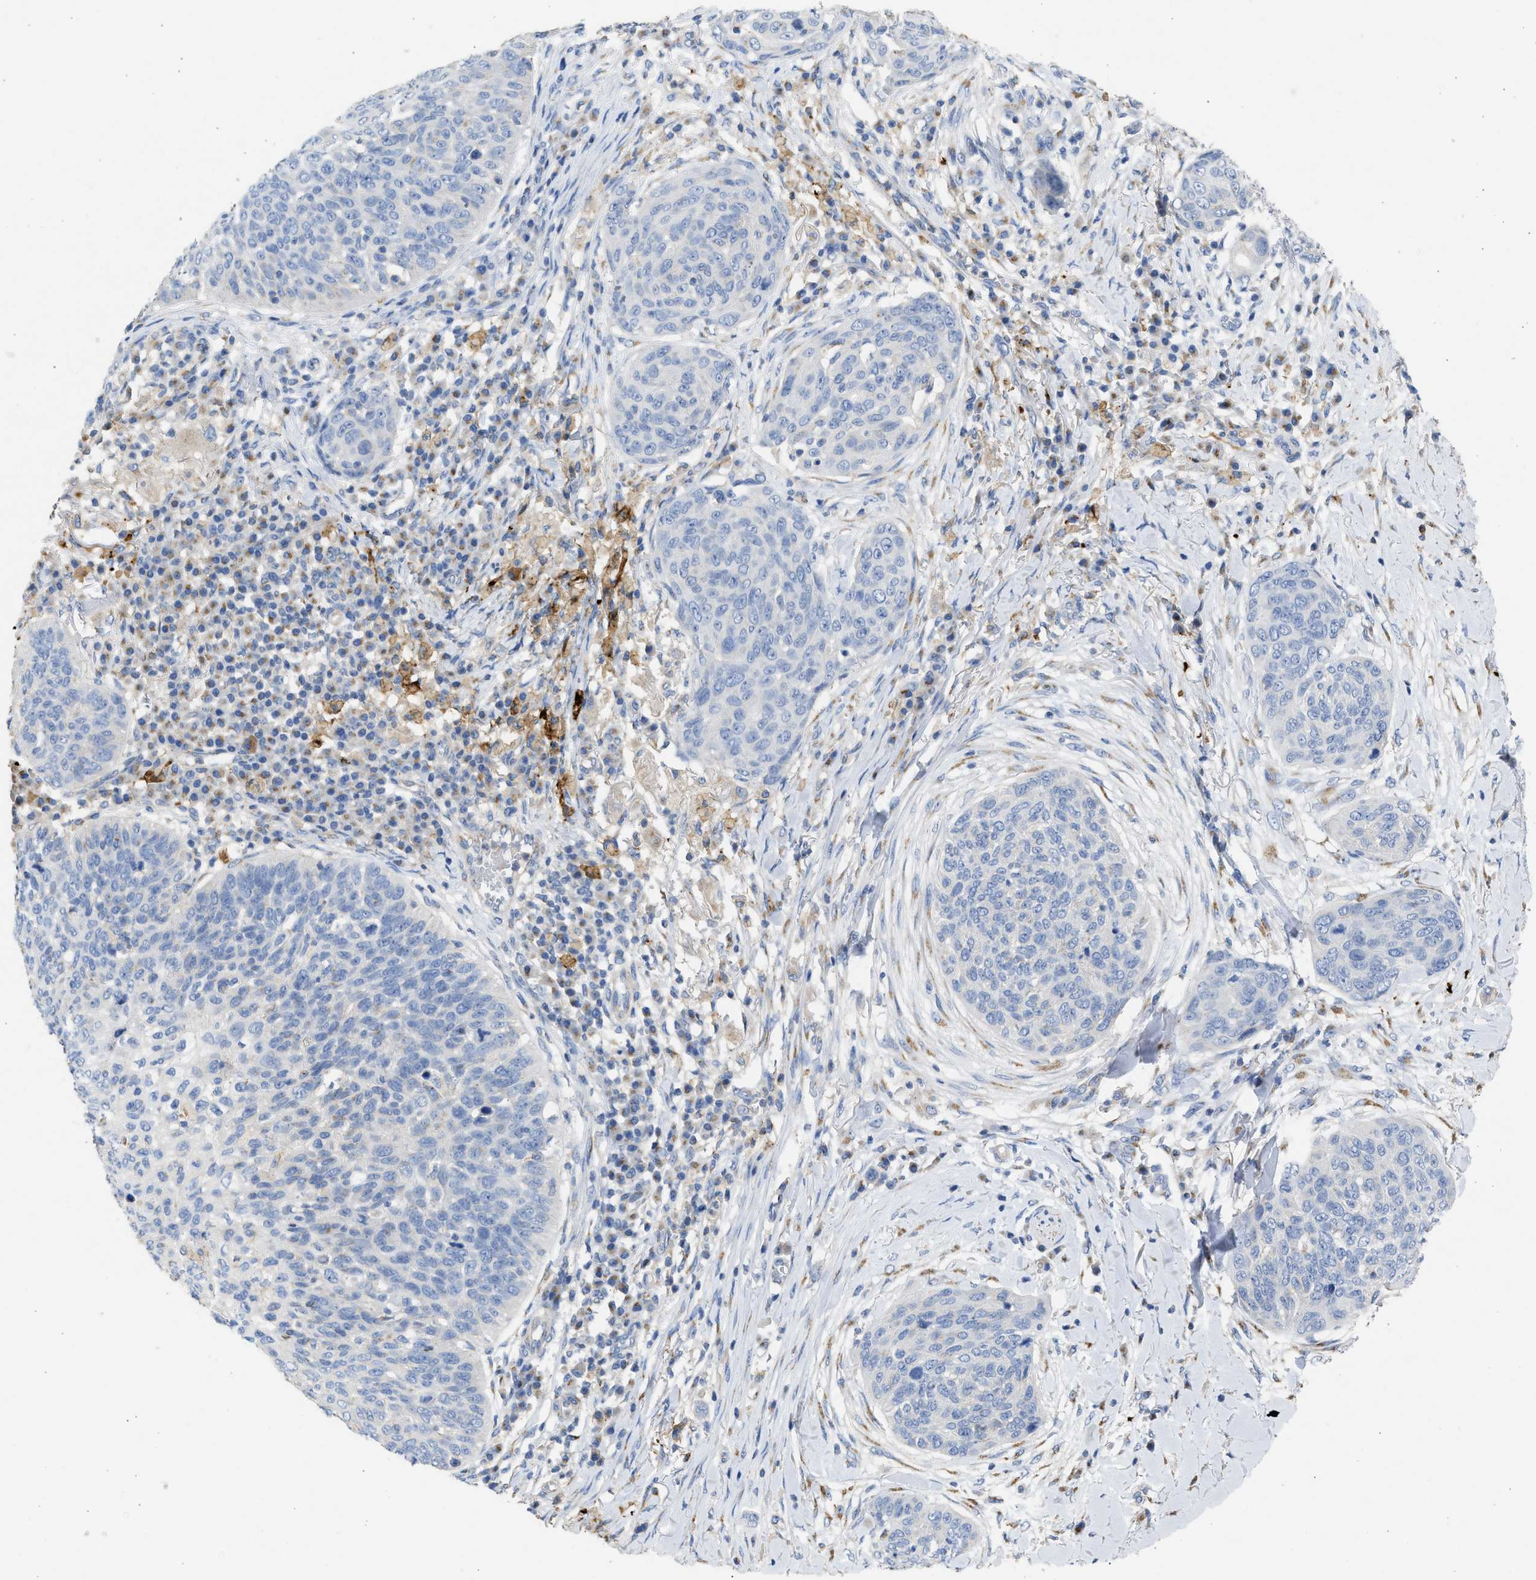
{"staining": {"intensity": "negative", "quantity": "none", "location": "none"}, "tissue": "skin cancer", "cell_type": "Tumor cells", "image_type": "cancer", "snomed": [{"axis": "morphology", "description": "Squamous cell carcinoma in situ, NOS"}, {"axis": "morphology", "description": "Squamous cell carcinoma, NOS"}, {"axis": "topography", "description": "Skin"}], "caption": "There is no significant staining in tumor cells of squamous cell carcinoma in situ (skin).", "gene": "IPO8", "patient": {"sex": "male", "age": 93}}